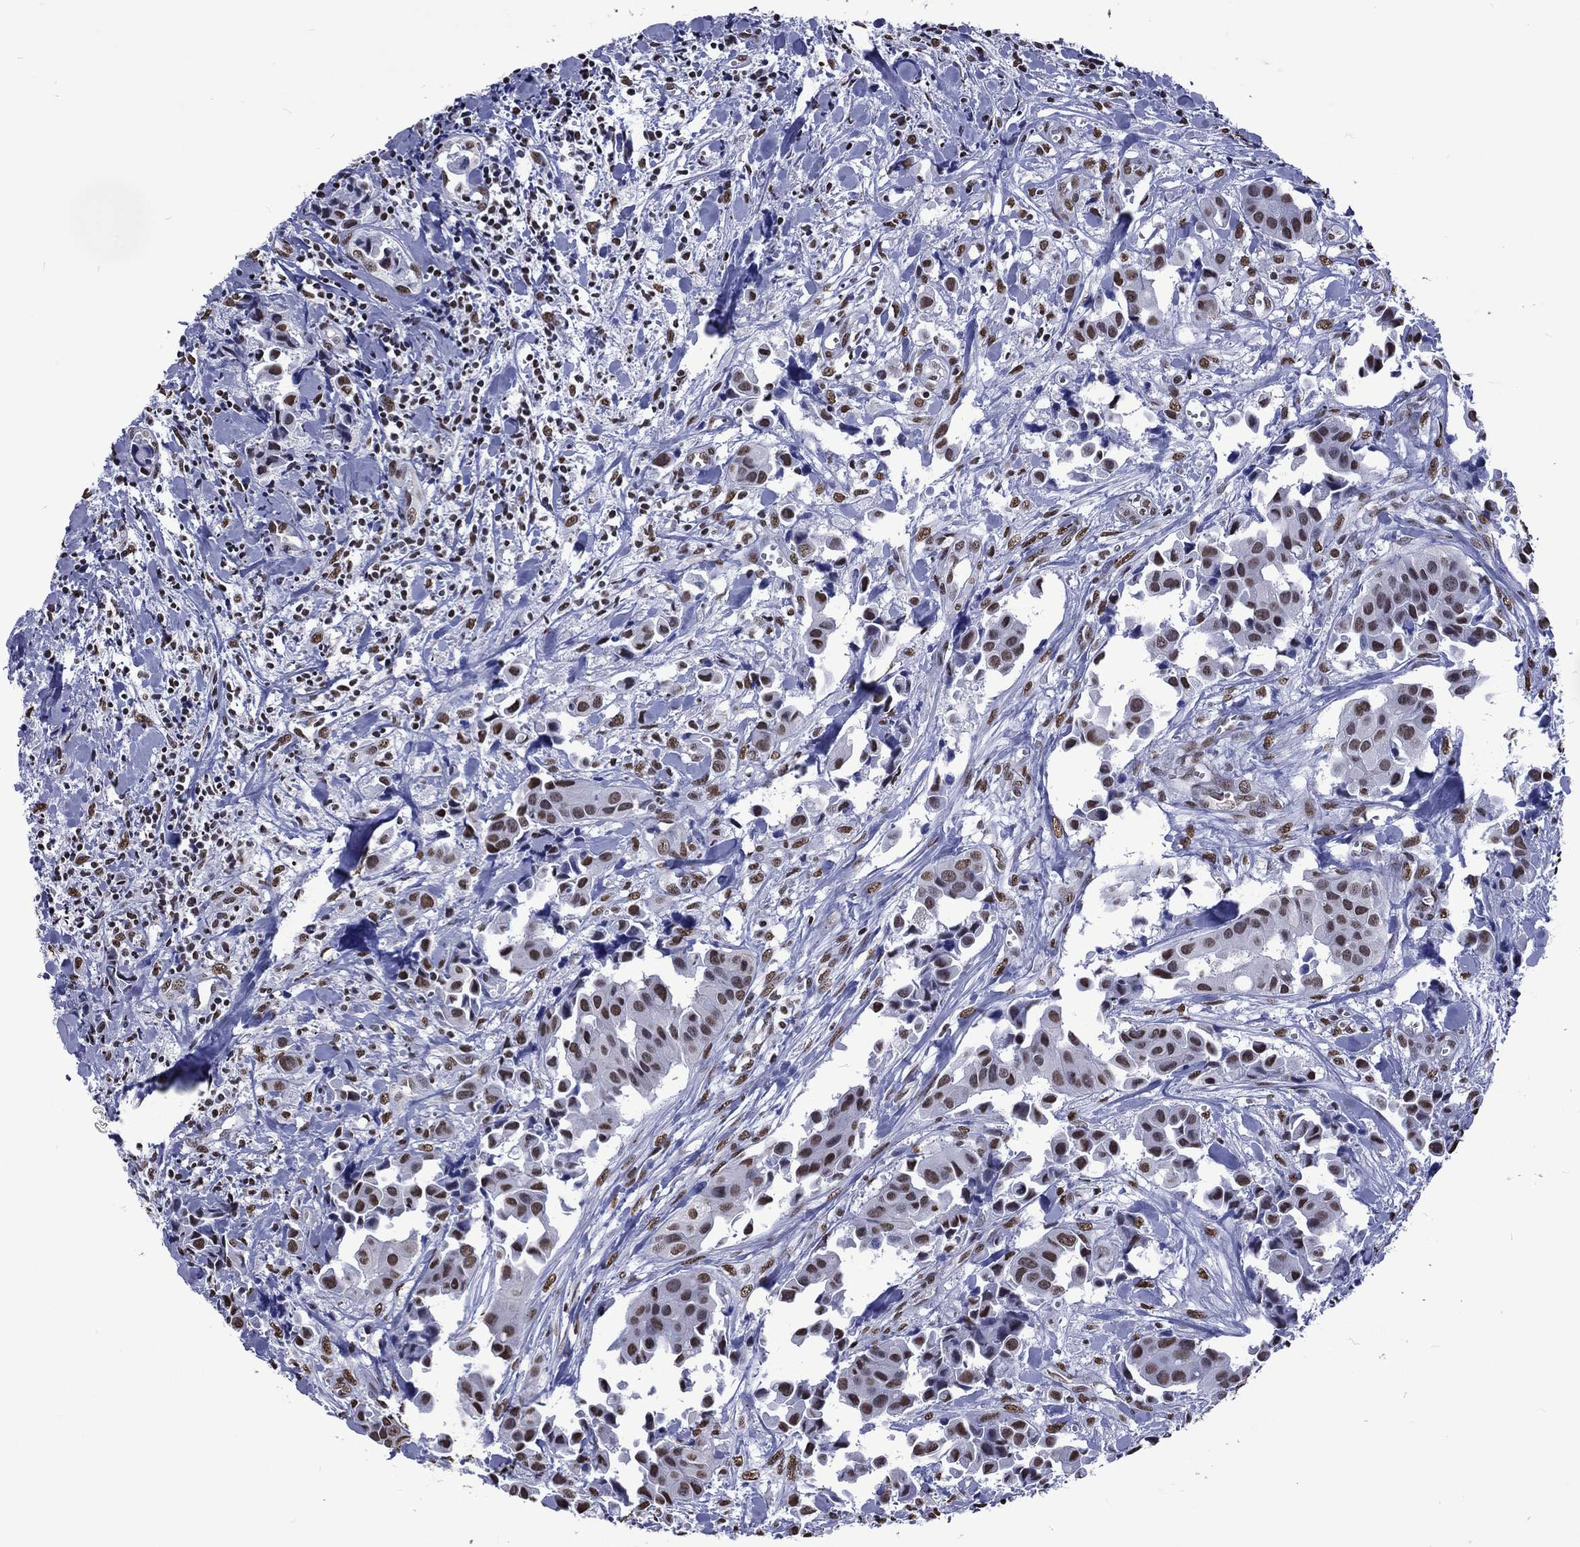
{"staining": {"intensity": "moderate", "quantity": ">75%", "location": "nuclear"}, "tissue": "head and neck cancer", "cell_type": "Tumor cells", "image_type": "cancer", "snomed": [{"axis": "morphology", "description": "Adenocarcinoma, NOS"}, {"axis": "topography", "description": "Head-Neck"}], "caption": "Immunohistochemistry histopathology image of neoplastic tissue: human head and neck cancer stained using IHC displays medium levels of moderate protein expression localized specifically in the nuclear of tumor cells, appearing as a nuclear brown color.", "gene": "RETREG2", "patient": {"sex": "male", "age": 76}}